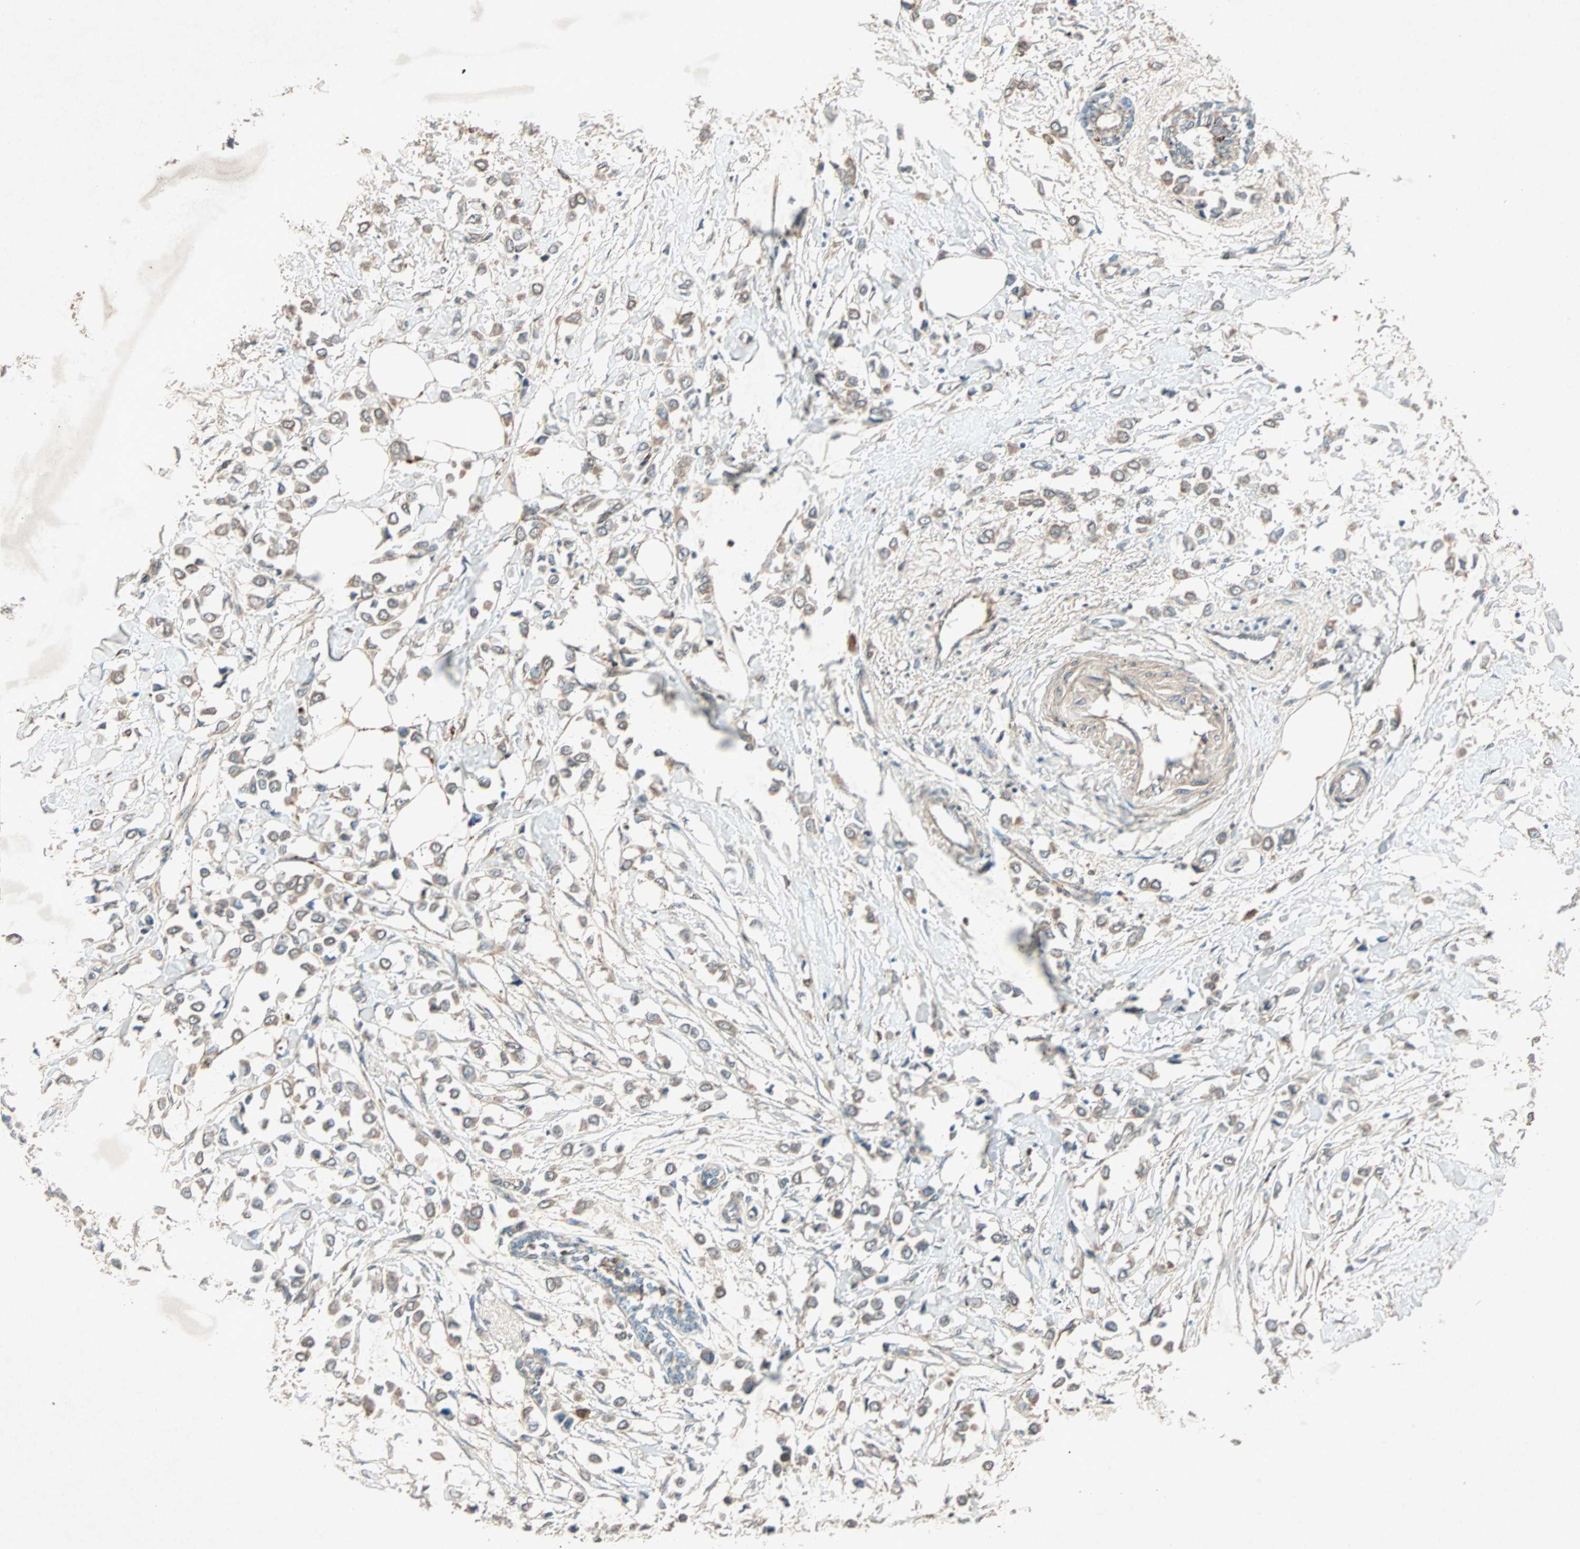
{"staining": {"intensity": "moderate", "quantity": ">75%", "location": "cytoplasmic/membranous"}, "tissue": "breast cancer", "cell_type": "Tumor cells", "image_type": "cancer", "snomed": [{"axis": "morphology", "description": "Lobular carcinoma"}, {"axis": "topography", "description": "Breast"}], "caption": "Immunohistochemical staining of breast cancer (lobular carcinoma) shows moderate cytoplasmic/membranous protein positivity in approximately >75% of tumor cells. The protein of interest is stained brown, and the nuclei are stained in blue (DAB IHC with brightfield microscopy, high magnification).", "gene": "SDSL", "patient": {"sex": "female", "age": 51}}